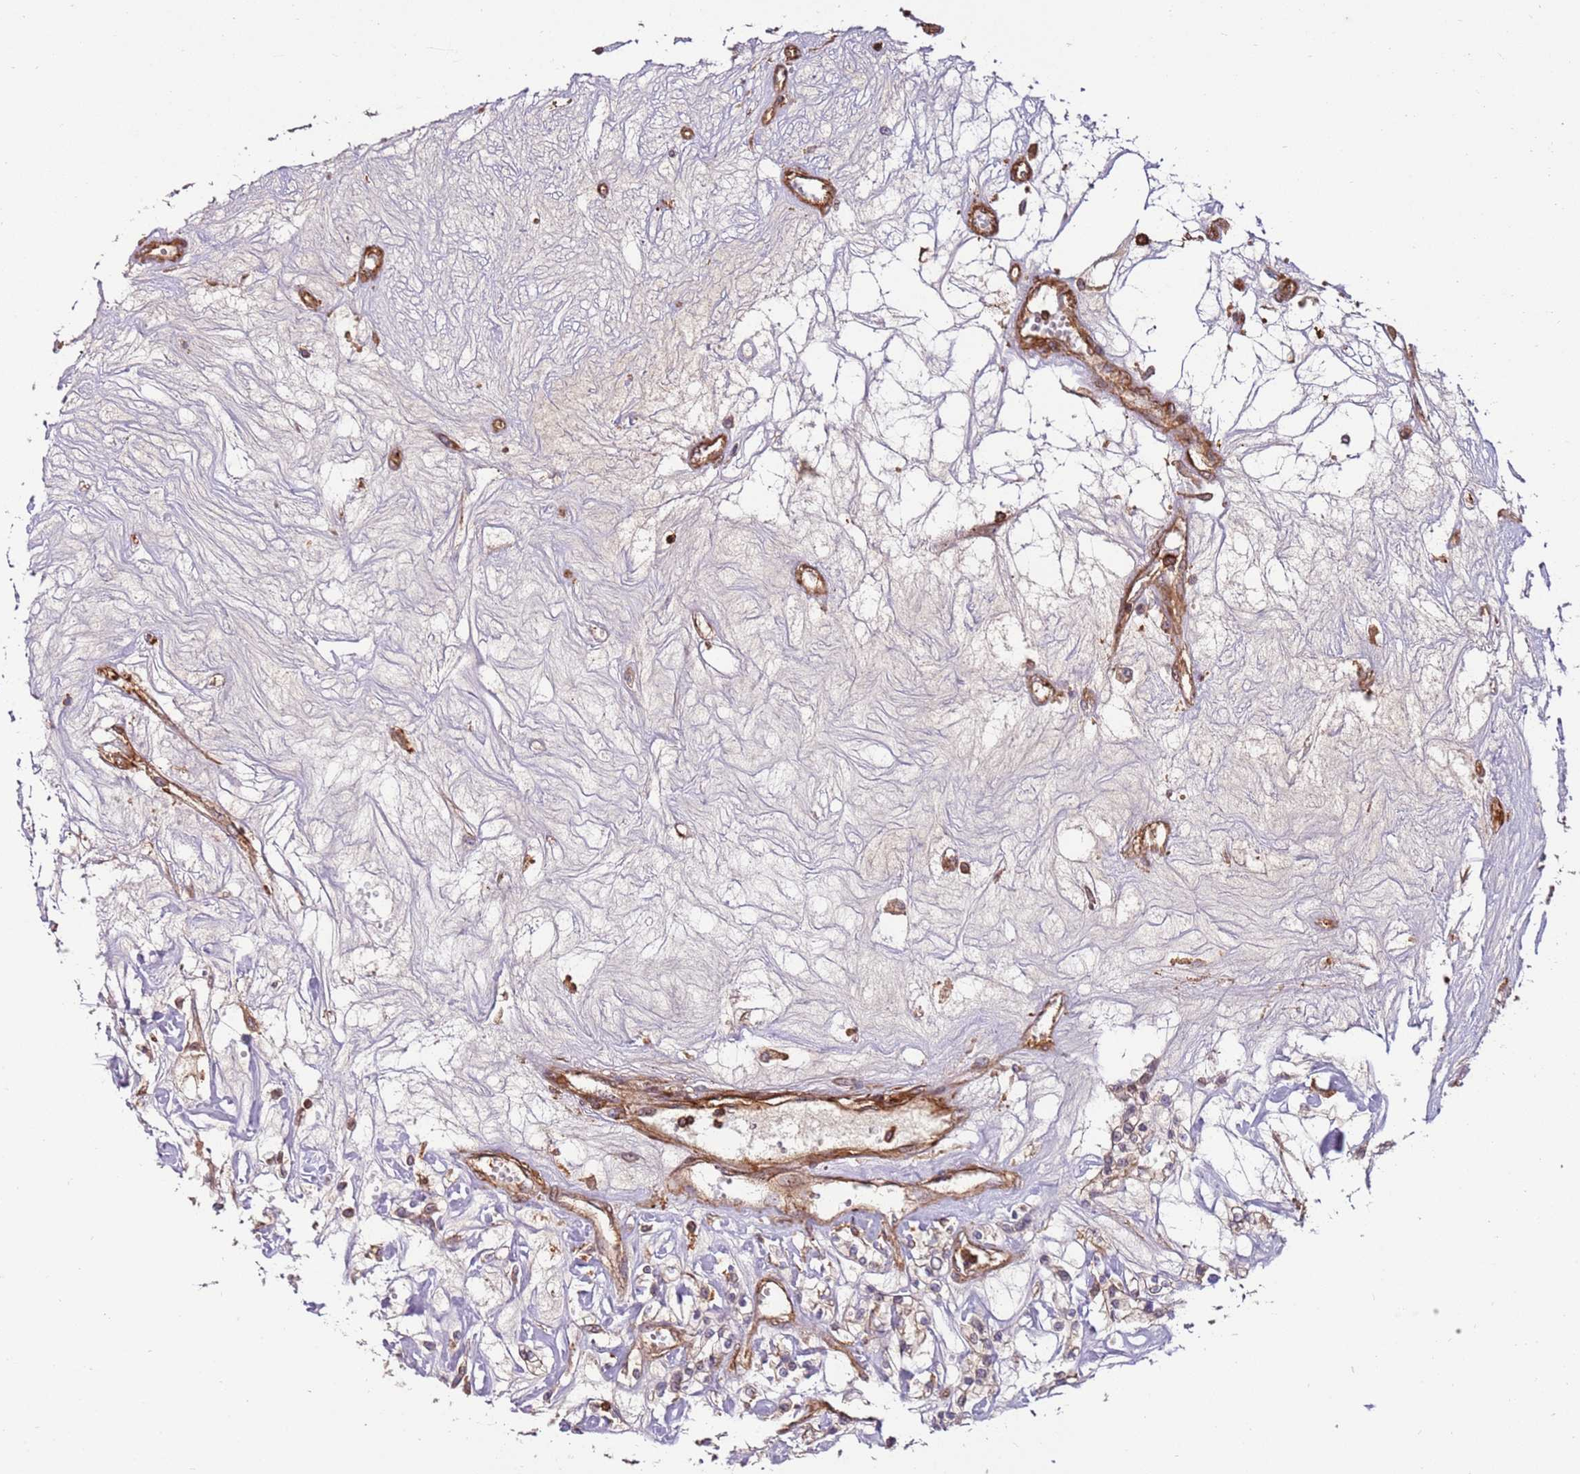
{"staining": {"intensity": "moderate", "quantity": "25%-75%", "location": "cytoplasmic/membranous"}, "tissue": "renal cancer", "cell_type": "Tumor cells", "image_type": "cancer", "snomed": [{"axis": "morphology", "description": "Adenocarcinoma, NOS"}, {"axis": "topography", "description": "Kidney"}], "caption": "There is medium levels of moderate cytoplasmic/membranous staining in tumor cells of renal adenocarcinoma, as demonstrated by immunohistochemical staining (brown color).", "gene": "ACVR2A", "patient": {"sex": "female", "age": 59}}